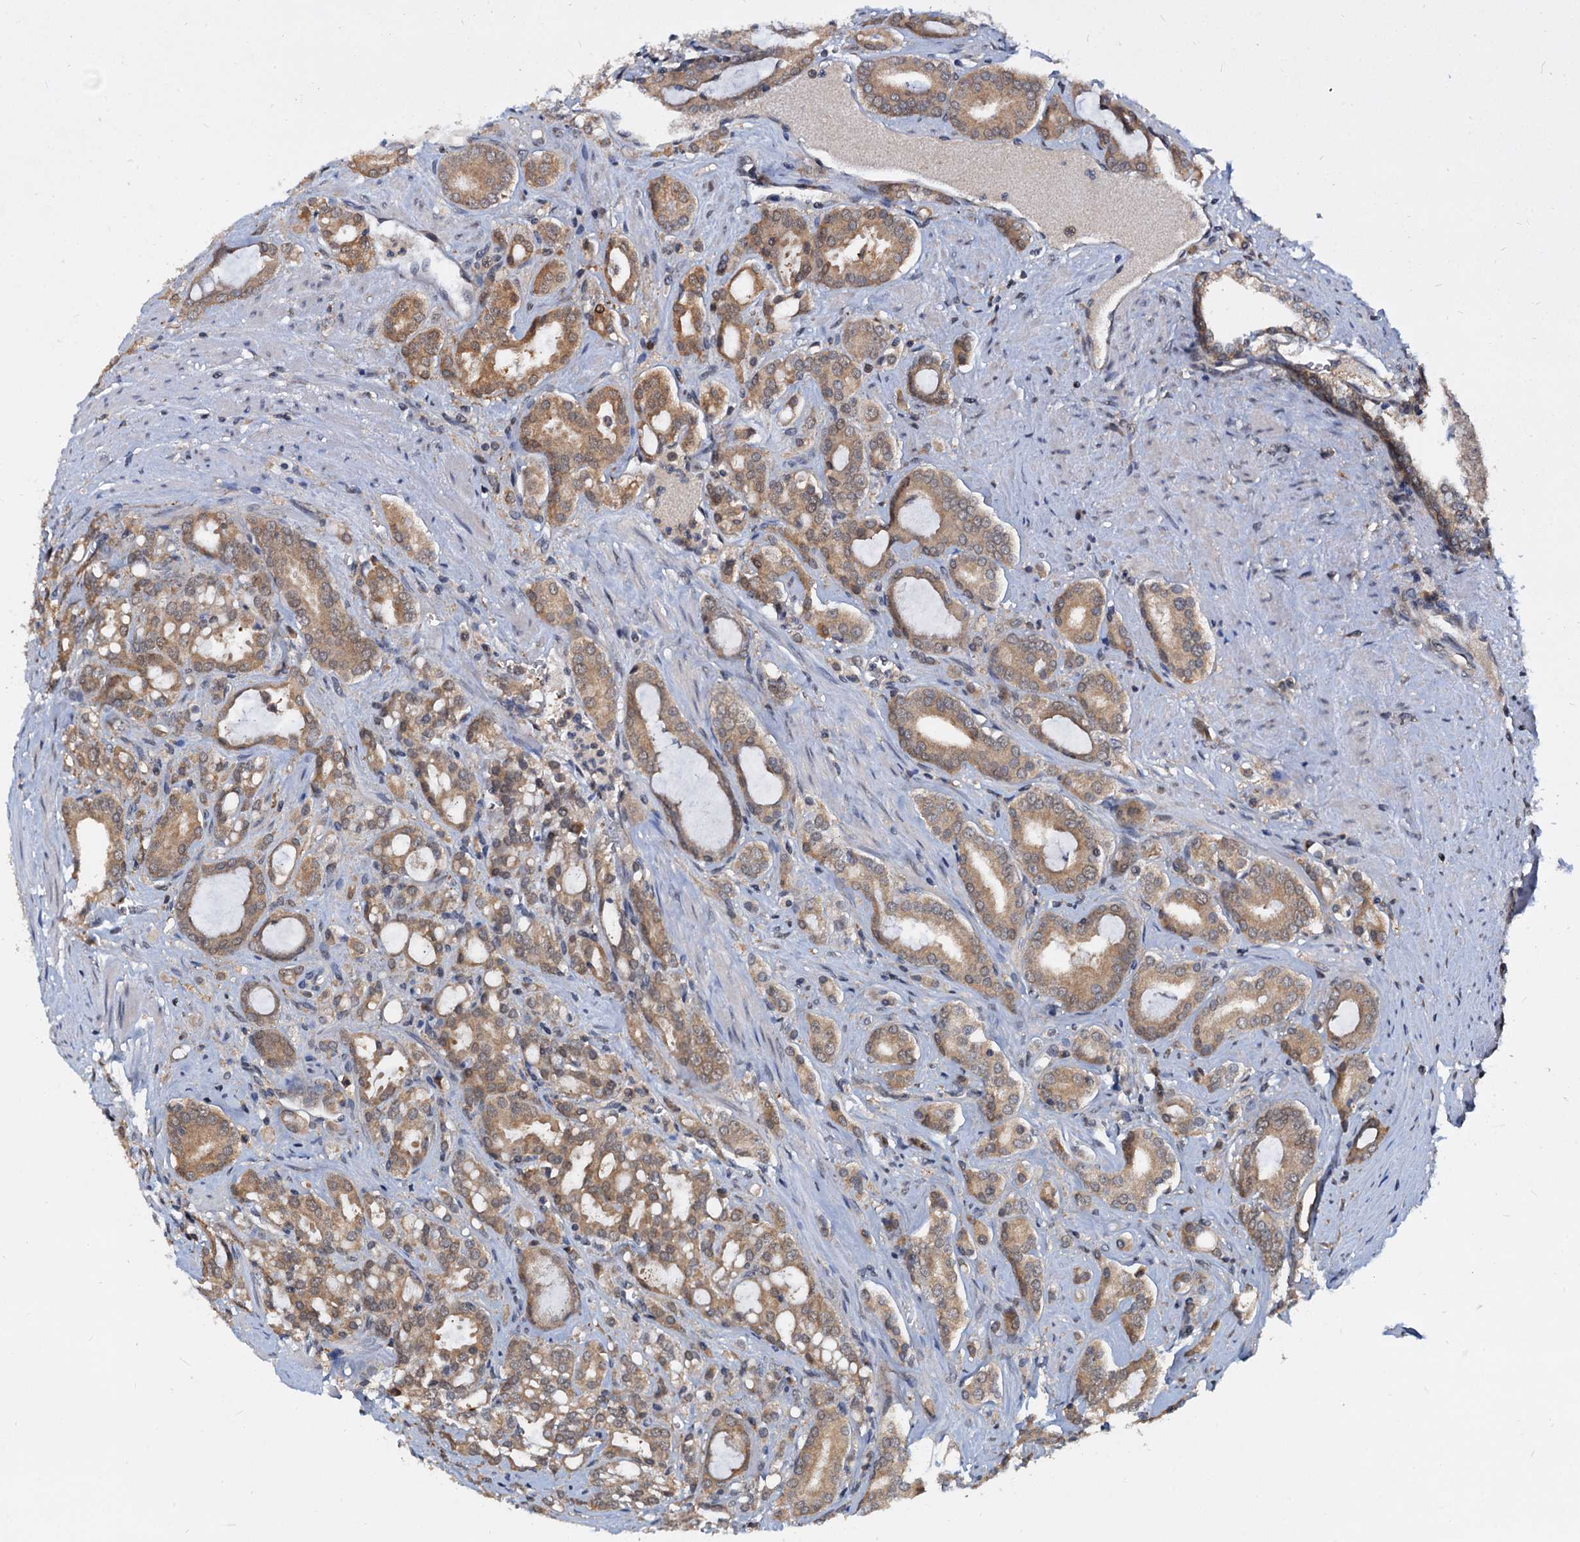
{"staining": {"intensity": "moderate", "quantity": ">75%", "location": "cytoplasmic/membranous"}, "tissue": "prostate cancer", "cell_type": "Tumor cells", "image_type": "cancer", "snomed": [{"axis": "morphology", "description": "Adenocarcinoma, High grade"}, {"axis": "topography", "description": "Prostate"}], "caption": "About >75% of tumor cells in human high-grade adenocarcinoma (prostate) show moderate cytoplasmic/membranous protein positivity as visualized by brown immunohistochemical staining.", "gene": "PTGES3", "patient": {"sex": "male", "age": 72}}